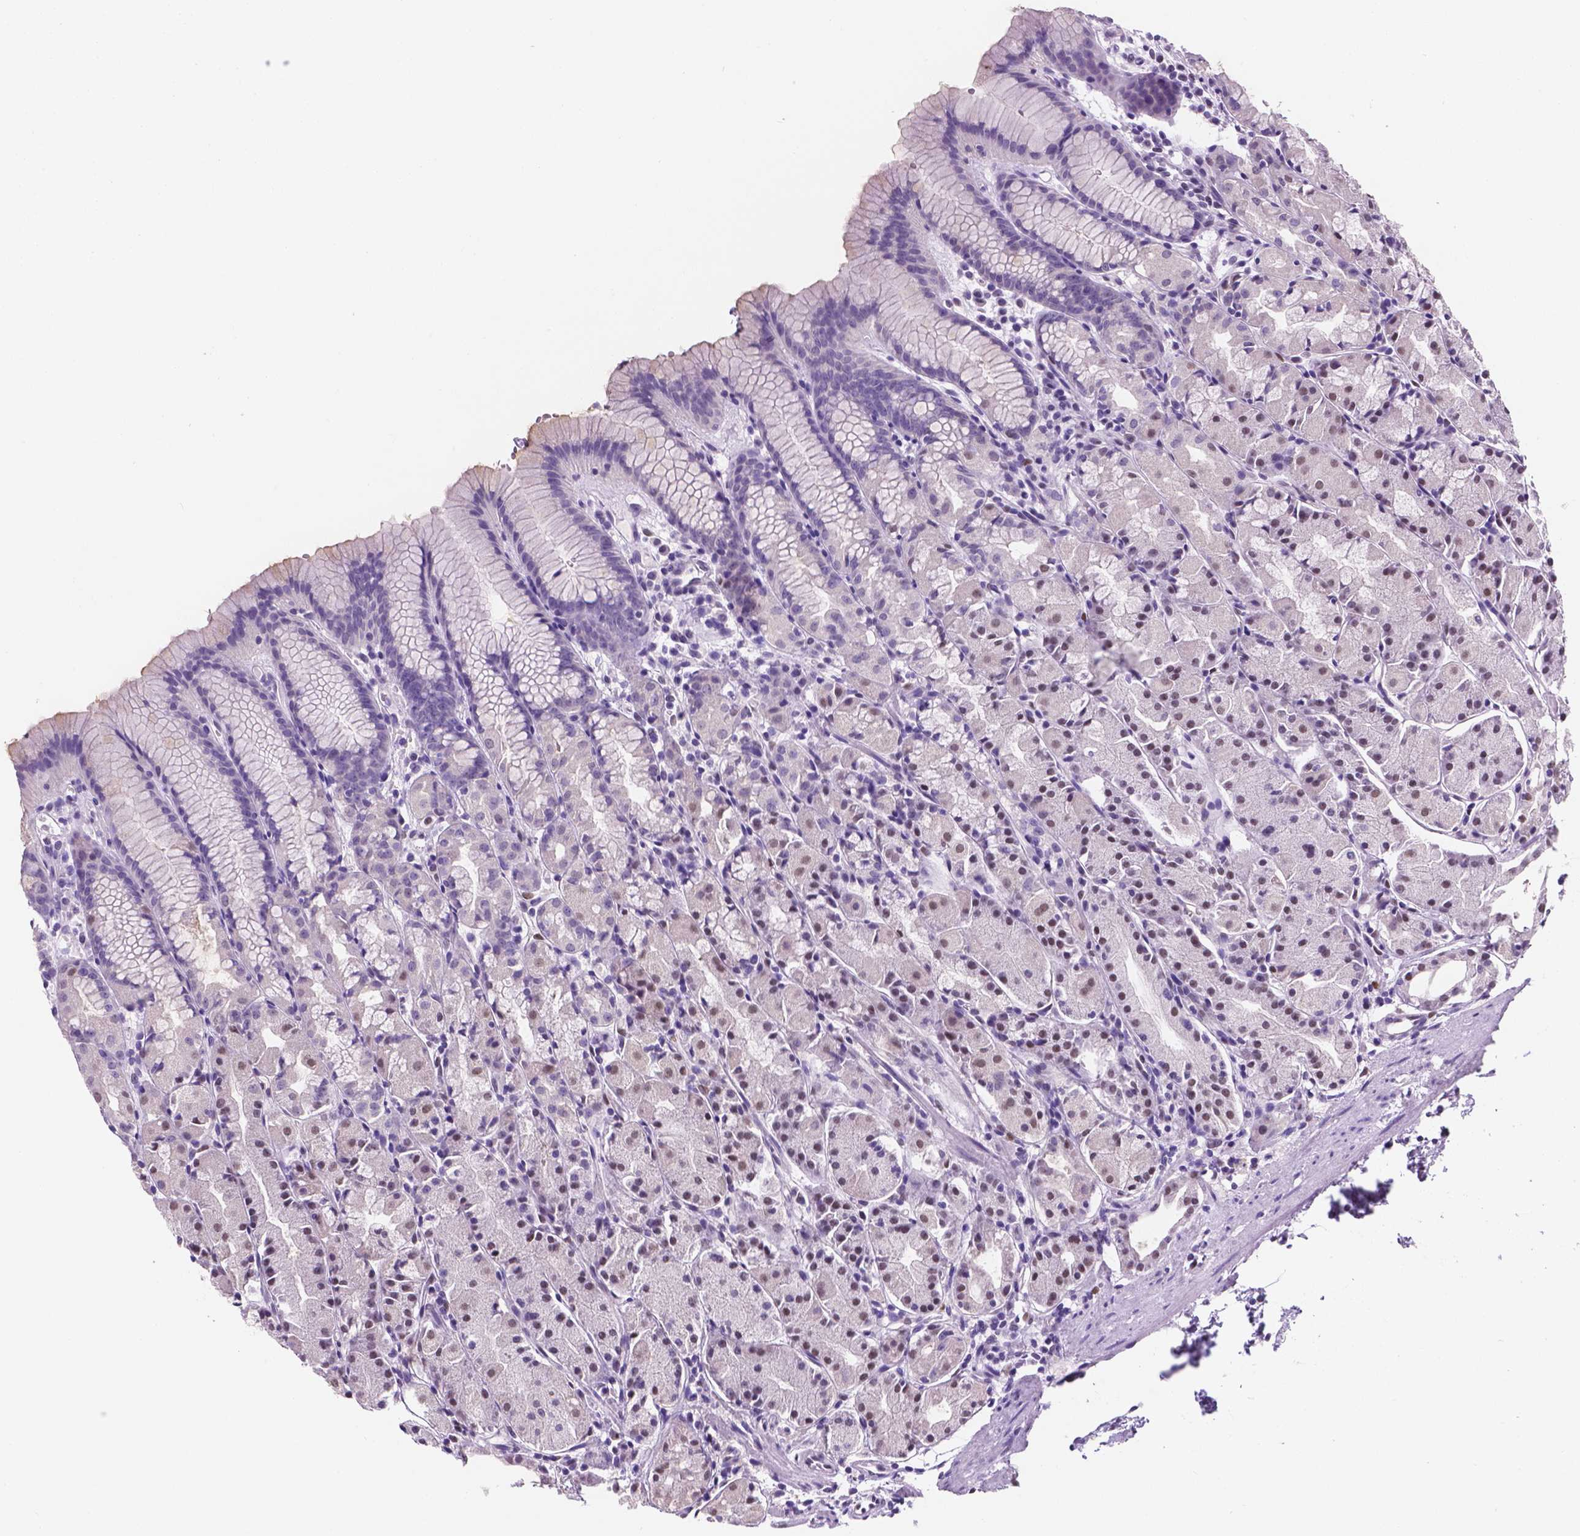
{"staining": {"intensity": "weak", "quantity": "<25%", "location": "nuclear"}, "tissue": "stomach", "cell_type": "Glandular cells", "image_type": "normal", "snomed": [{"axis": "morphology", "description": "Normal tissue, NOS"}, {"axis": "topography", "description": "Stomach, upper"}], "caption": "The IHC photomicrograph has no significant expression in glandular cells of stomach. The staining is performed using DAB (3,3'-diaminobenzidine) brown chromogen with nuclei counter-stained in using hematoxylin.", "gene": "TMEM210", "patient": {"sex": "male", "age": 47}}